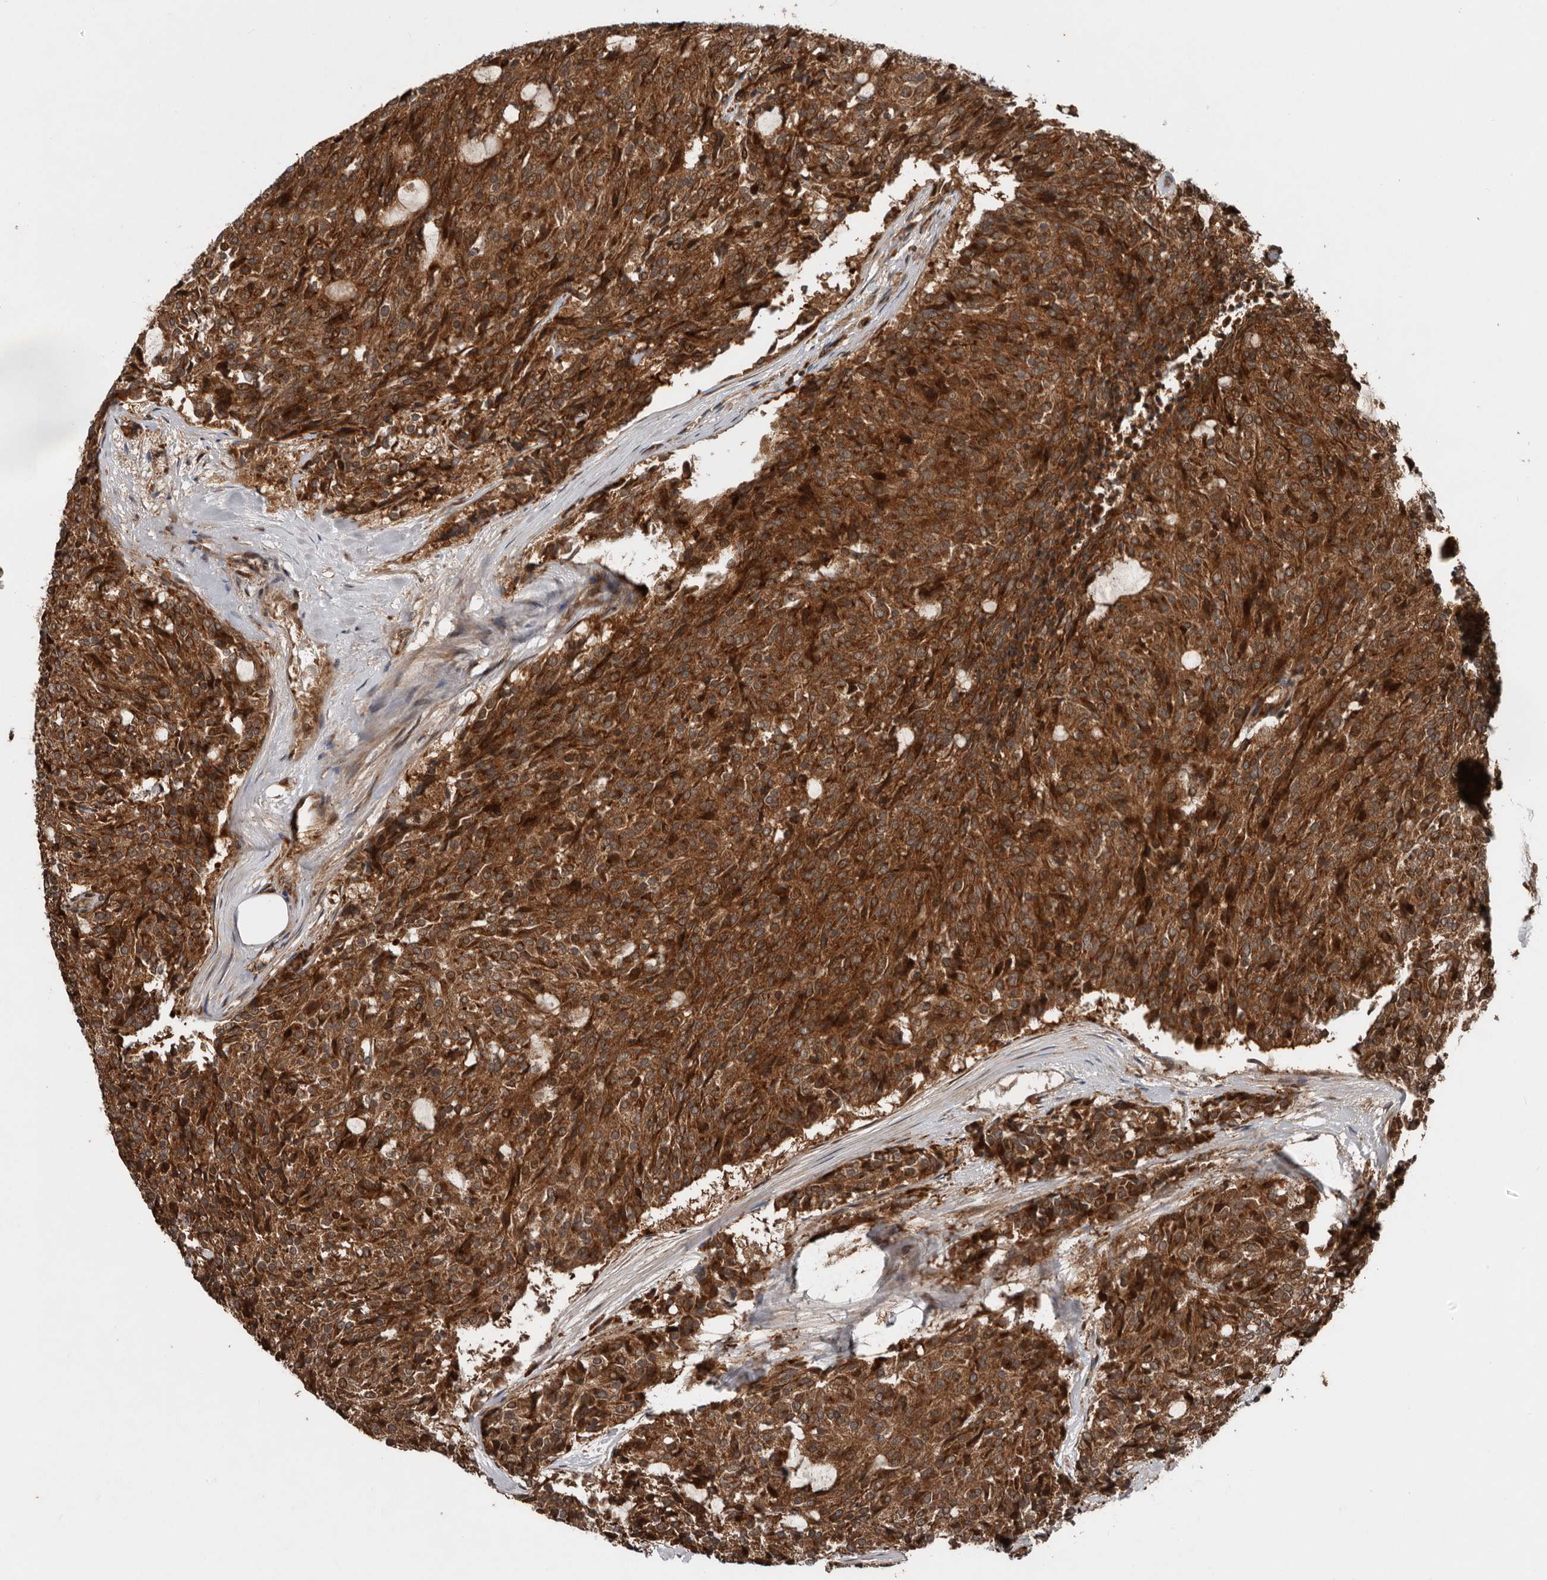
{"staining": {"intensity": "strong", "quantity": ">75%", "location": "cytoplasmic/membranous"}, "tissue": "carcinoid", "cell_type": "Tumor cells", "image_type": "cancer", "snomed": [{"axis": "morphology", "description": "Carcinoid, malignant, NOS"}, {"axis": "topography", "description": "Pancreas"}], "caption": "Malignant carcinoid tissue reveals strong cytoplasmic/membranous expression in about >75% of tumor cells, visualized by immunohistochemistry. Using DAB (3,3'-diaminobenzidine) (brown) and hematoxylin (blue) stains, captured at high magnification using brightfield microscopy.", "gene": "CCDC190", "patient": {"sex": "female", "age": 54}}